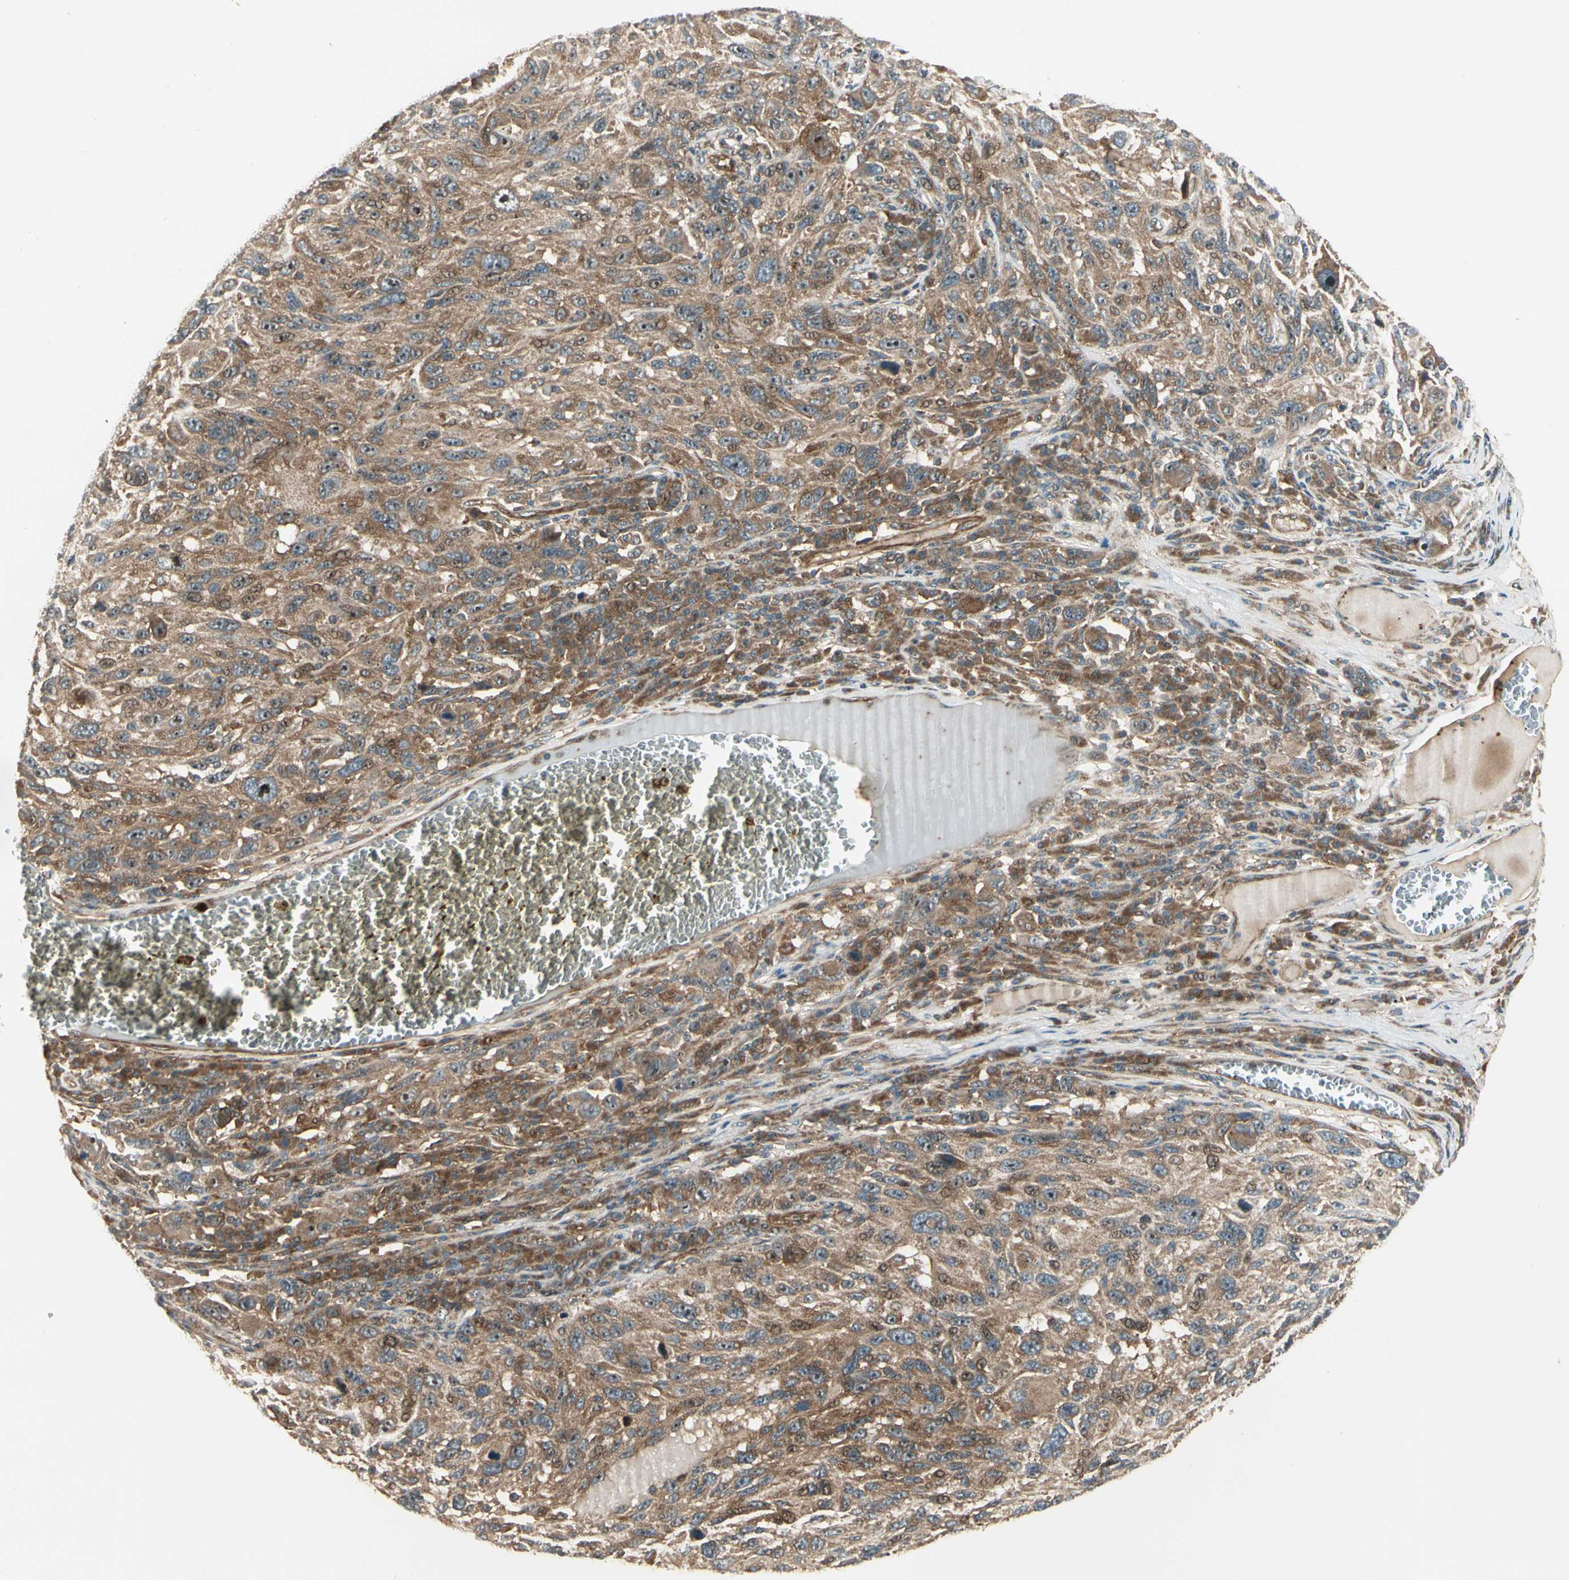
{"staining": {"intensity": "moderate", "quantity": ">75%", "location": "cytoplasmic/membranous,nuclear"}, "tissue": "melanoma", "cell_type": "Tumor cells", "image_type": "cancer", "snomed": [{"axis": "morphology", "description": "Malignant melanoma, NOS"}, {"axis": "topography", "description": "Skin"}], "caption": "Immunohistochemical staining of melanoma exhibits medium levels of moderate cytoplasmic/membranous and nuclear protein staining in about >75% of tumor cells. The protein is stained brown, and the nuclei are stained in blue (DAB (3,3'-diaminobenzidine) IHC with brightfield microscopy, high magnification).", "gene": "FKBP15", "patient": {"sex": "male", "age": 53}}